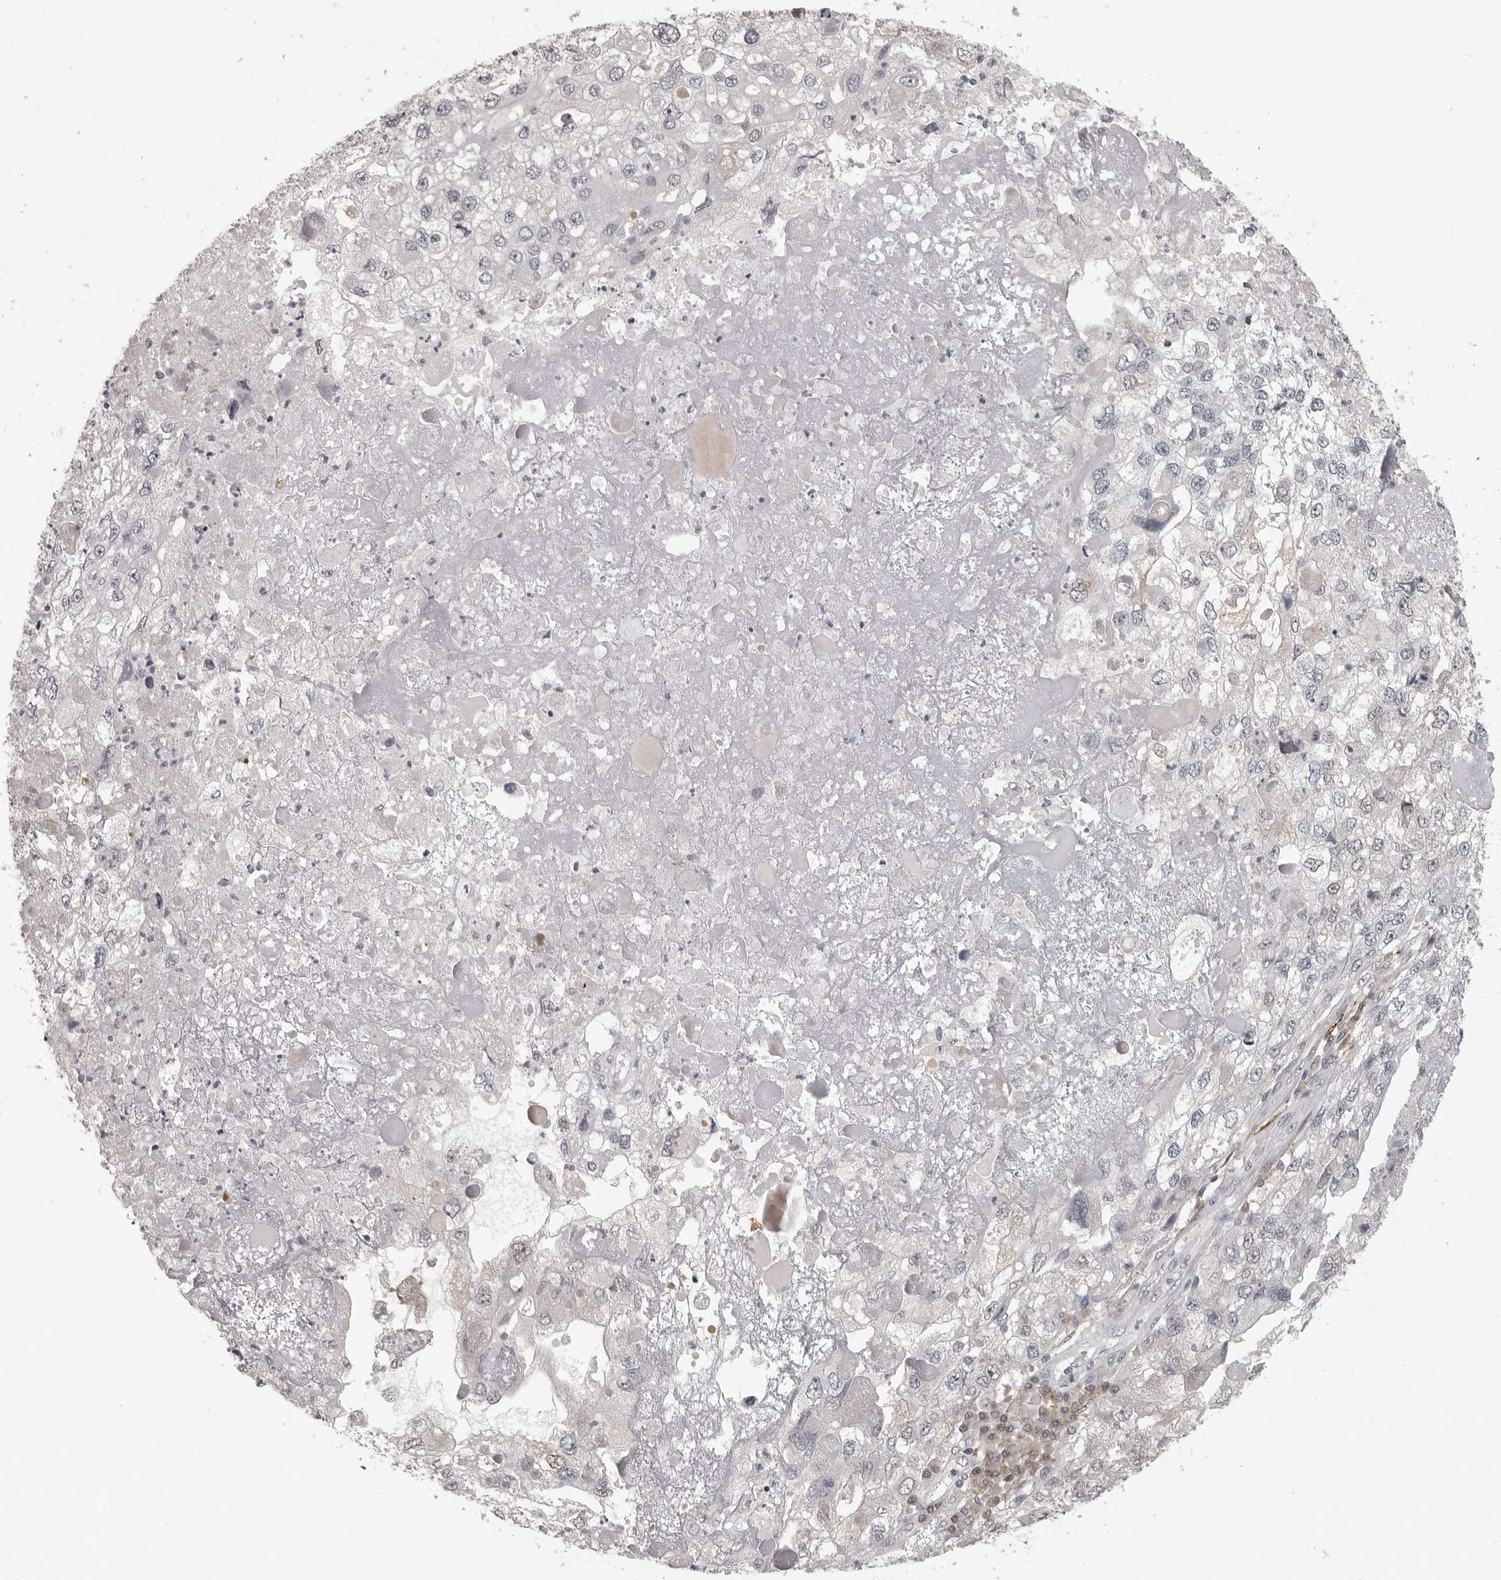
{"staining": {"intensity": "negative", "quantity": "none", "location": "none"}, "tissue": "endometrial cancer", "cell_type": "Tumor cells", "image_type": "cancer", "snomed": [{"axis": "morphology", "description": "Adenocarcinoma, NOS"}, {"axis": "topography", "description": "Endometrium"}], "caption": "Endometrial cancer stained for a protein using IHC demonstrates no staining tumor cells.", "gene": "UROD", "patient": {"sex": "female", "age": 49}}